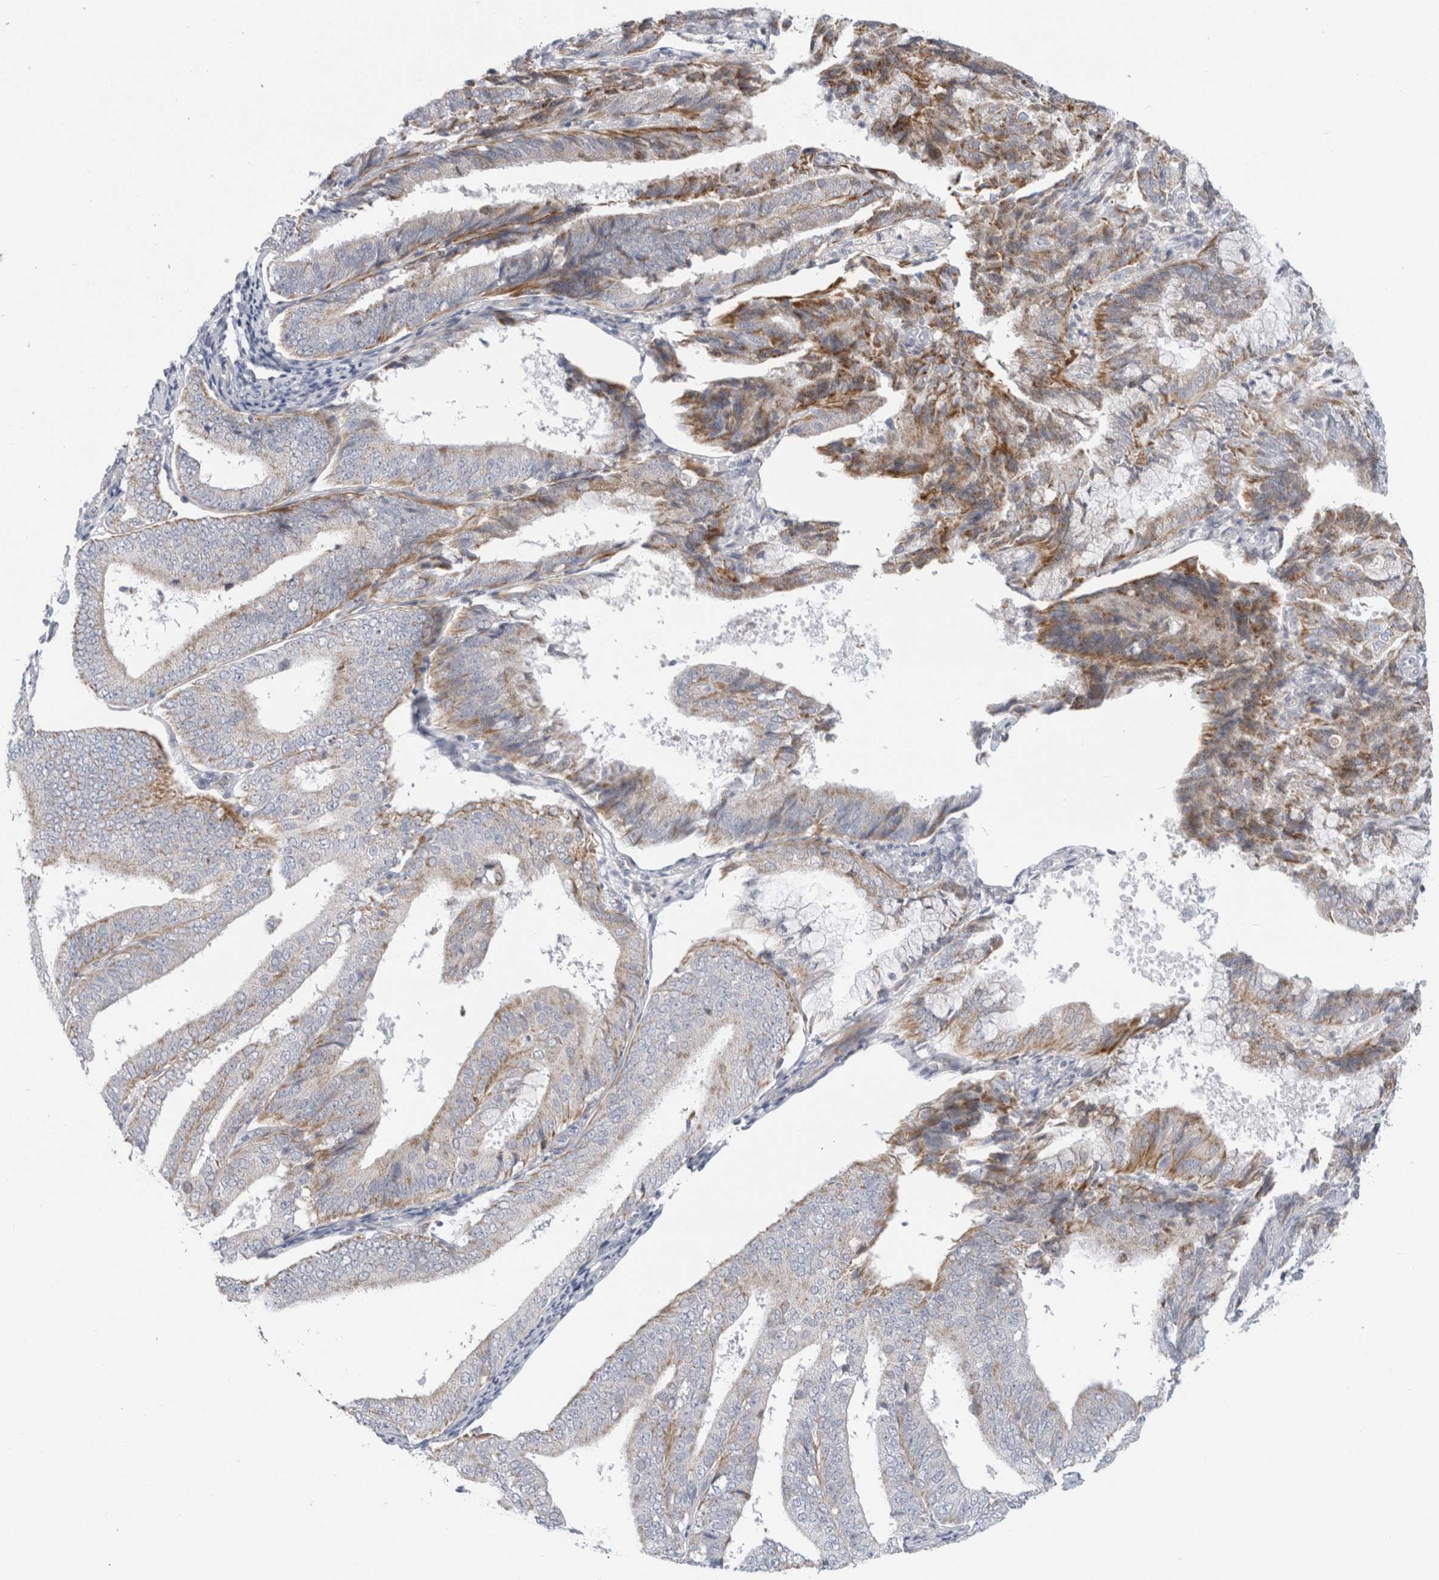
{"staining": {"intensity": "moderate", "quantity": ">75%", "location": "cytoplasmic/membranous"}, "tissue": "endometrial cancer", "cell_type": "Tumor cells", "image_type": "cancer", "snomed": [{"axis": "morphology", "description": "Adenocarcinoma, NOS"}, {"axis": "topography", "description": "Endometrium"}], "caption": "The immunohistochemical stain highlights moderate cytoplasmic/membranous staining in tumor cells of adenocarcinoma (endometrial) tissue.", "gene": "FAHD1", "patient": {"sex": "female", "age": 63}}